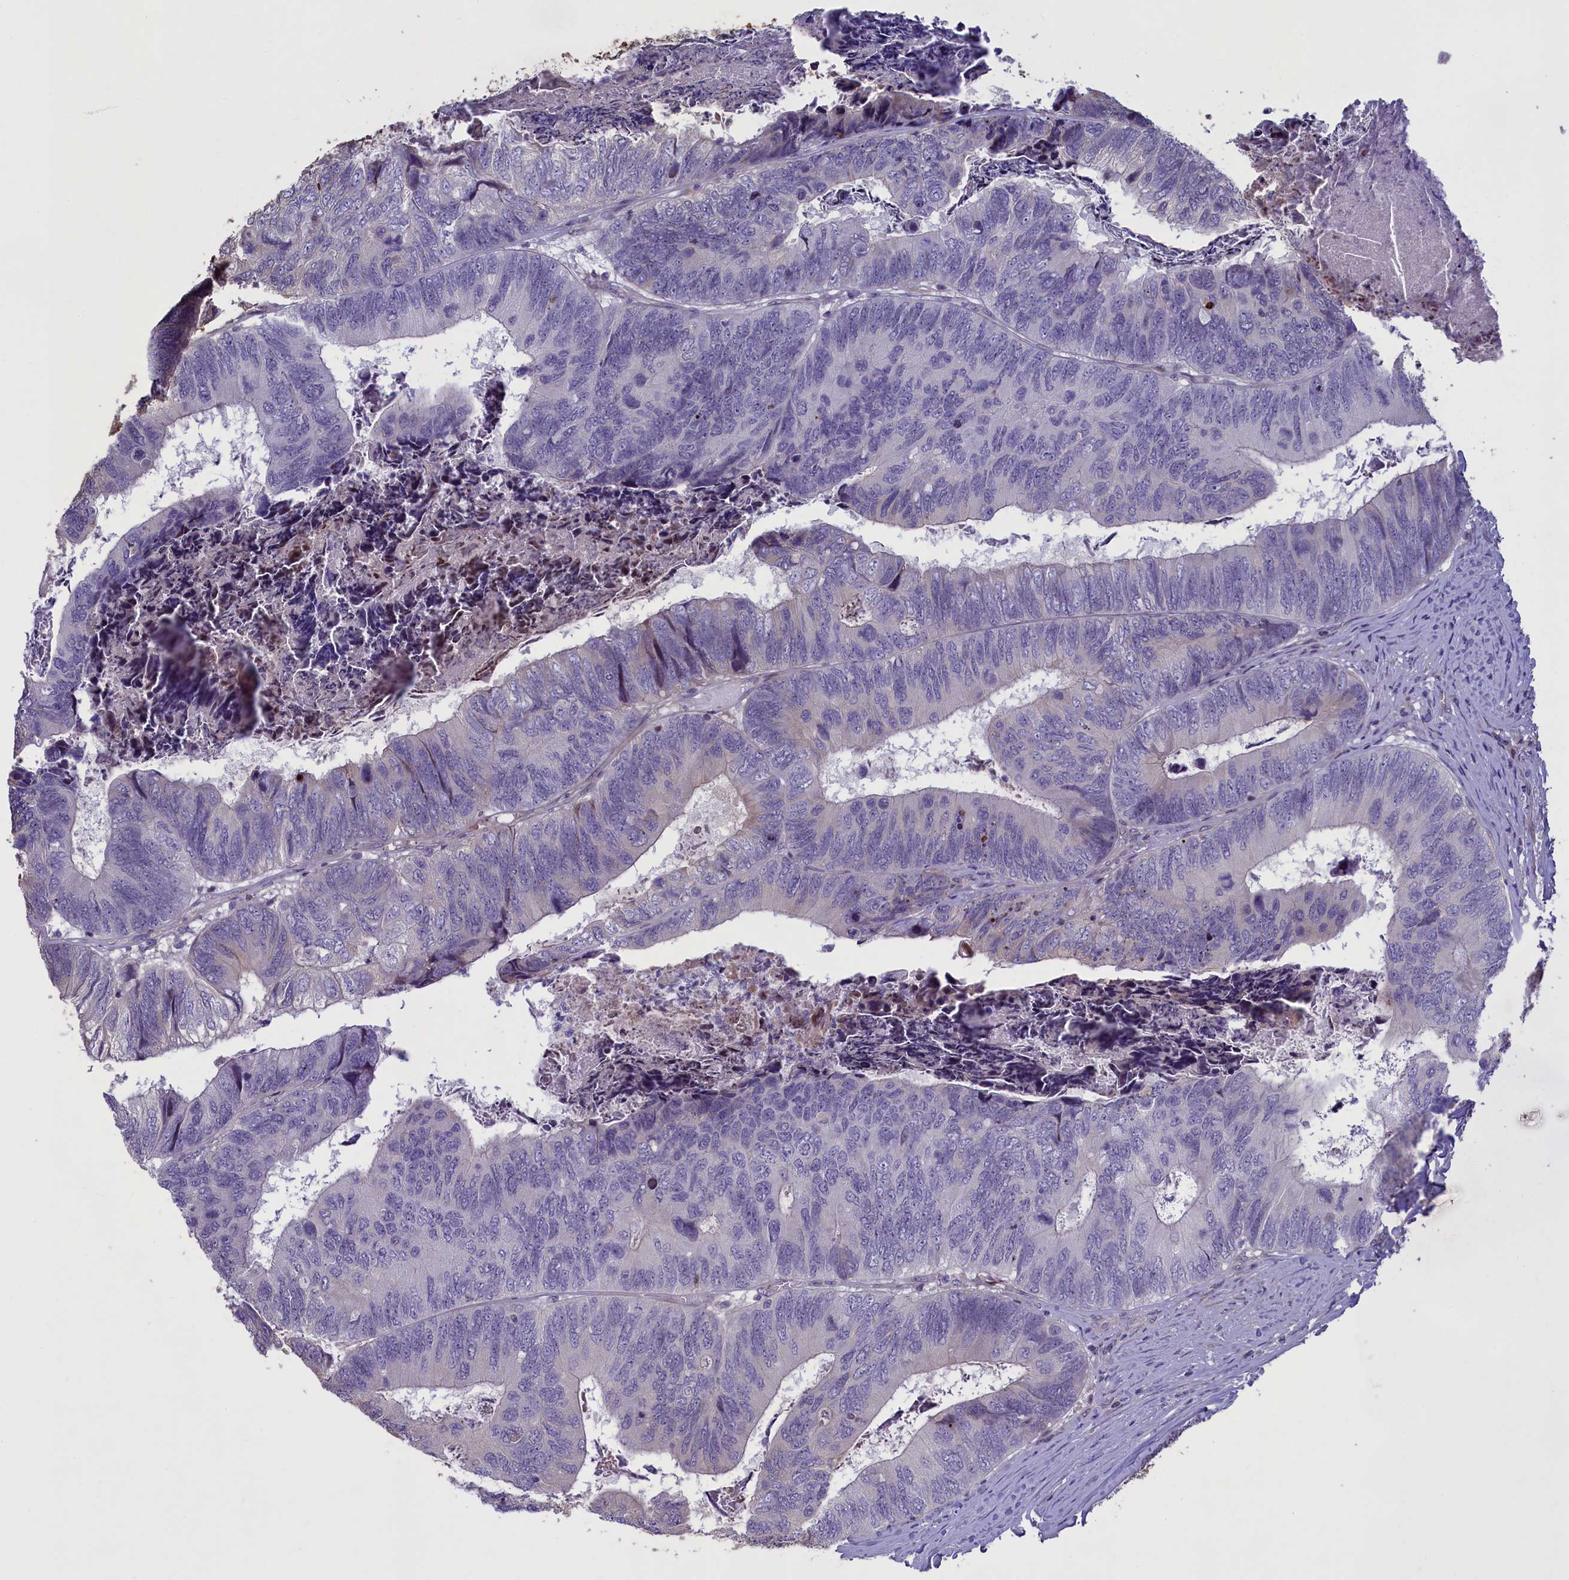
{"staining": {"intensity": "negative", "quantity": "none", "location": "none"}, "tissue": "colorectal cancer", "cell_type": "Tumor cells", "image_type": "cancer", "snomed": [{"axis": "morphology", "description": "Adenocarcinoma, NOS"}, {"axis": "topography", "description": "Colon"}], "caption": "DAB immunohistochemical staining of human colorectal adenocarcinoma displays no significant staining in tumor cells. The staining was performed using DAB (3,3'-diaminobenzidine) to visualize the protein expression in brown, while the nuclei were stained in blue with hematoxylin (Magnification: 20x).", "gene": "MAN2C1", "patient": {"sex": "female", "age": 67}}